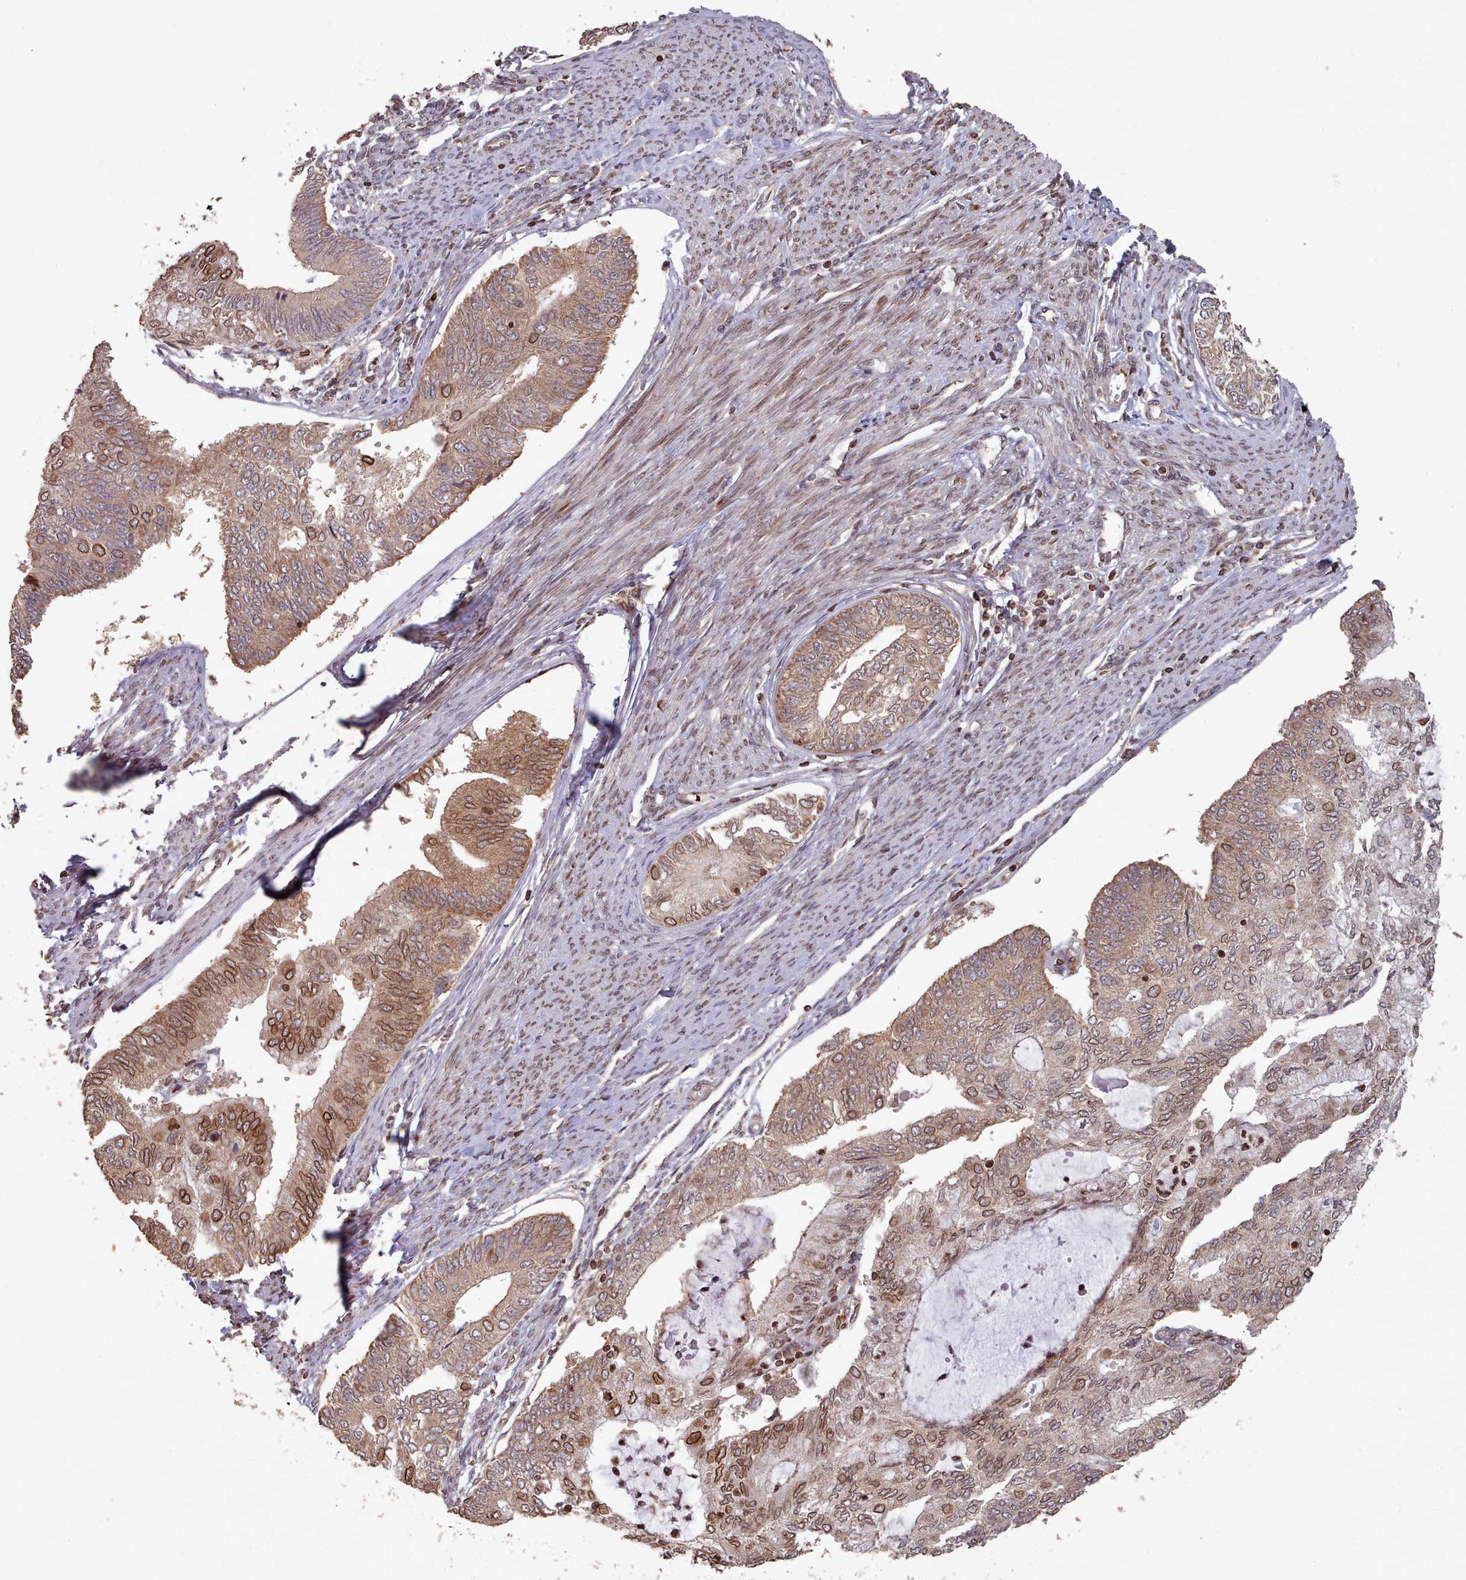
{"staining": {"intensity": "moderate", "quantity": ">75%", "location": "cytoplasmic/membranous,nuclear"}, "tissue": "endometrial cancer", "cell_type": "Tumor cells", "image_type": "cancer", "snomed": [{"axis": "morphology", "description": "Adenocarcinoma, NOS"}, {"axis": "topography", "description": "Endometrium"}], "caption": "Endometrial cancer (adenocarcinoma) stained with DAB (3,3'-diaminobenzidine) immunohistochemistry (IHC) demonstrates medium levels of moderate cytoplasmic/membranous and nuclear expression in approximately >75% of tumor cells. Nuclei are stained in blue.", "gene": "TOR1AIP1", "patient": {"sex": "female", "age": 68}}